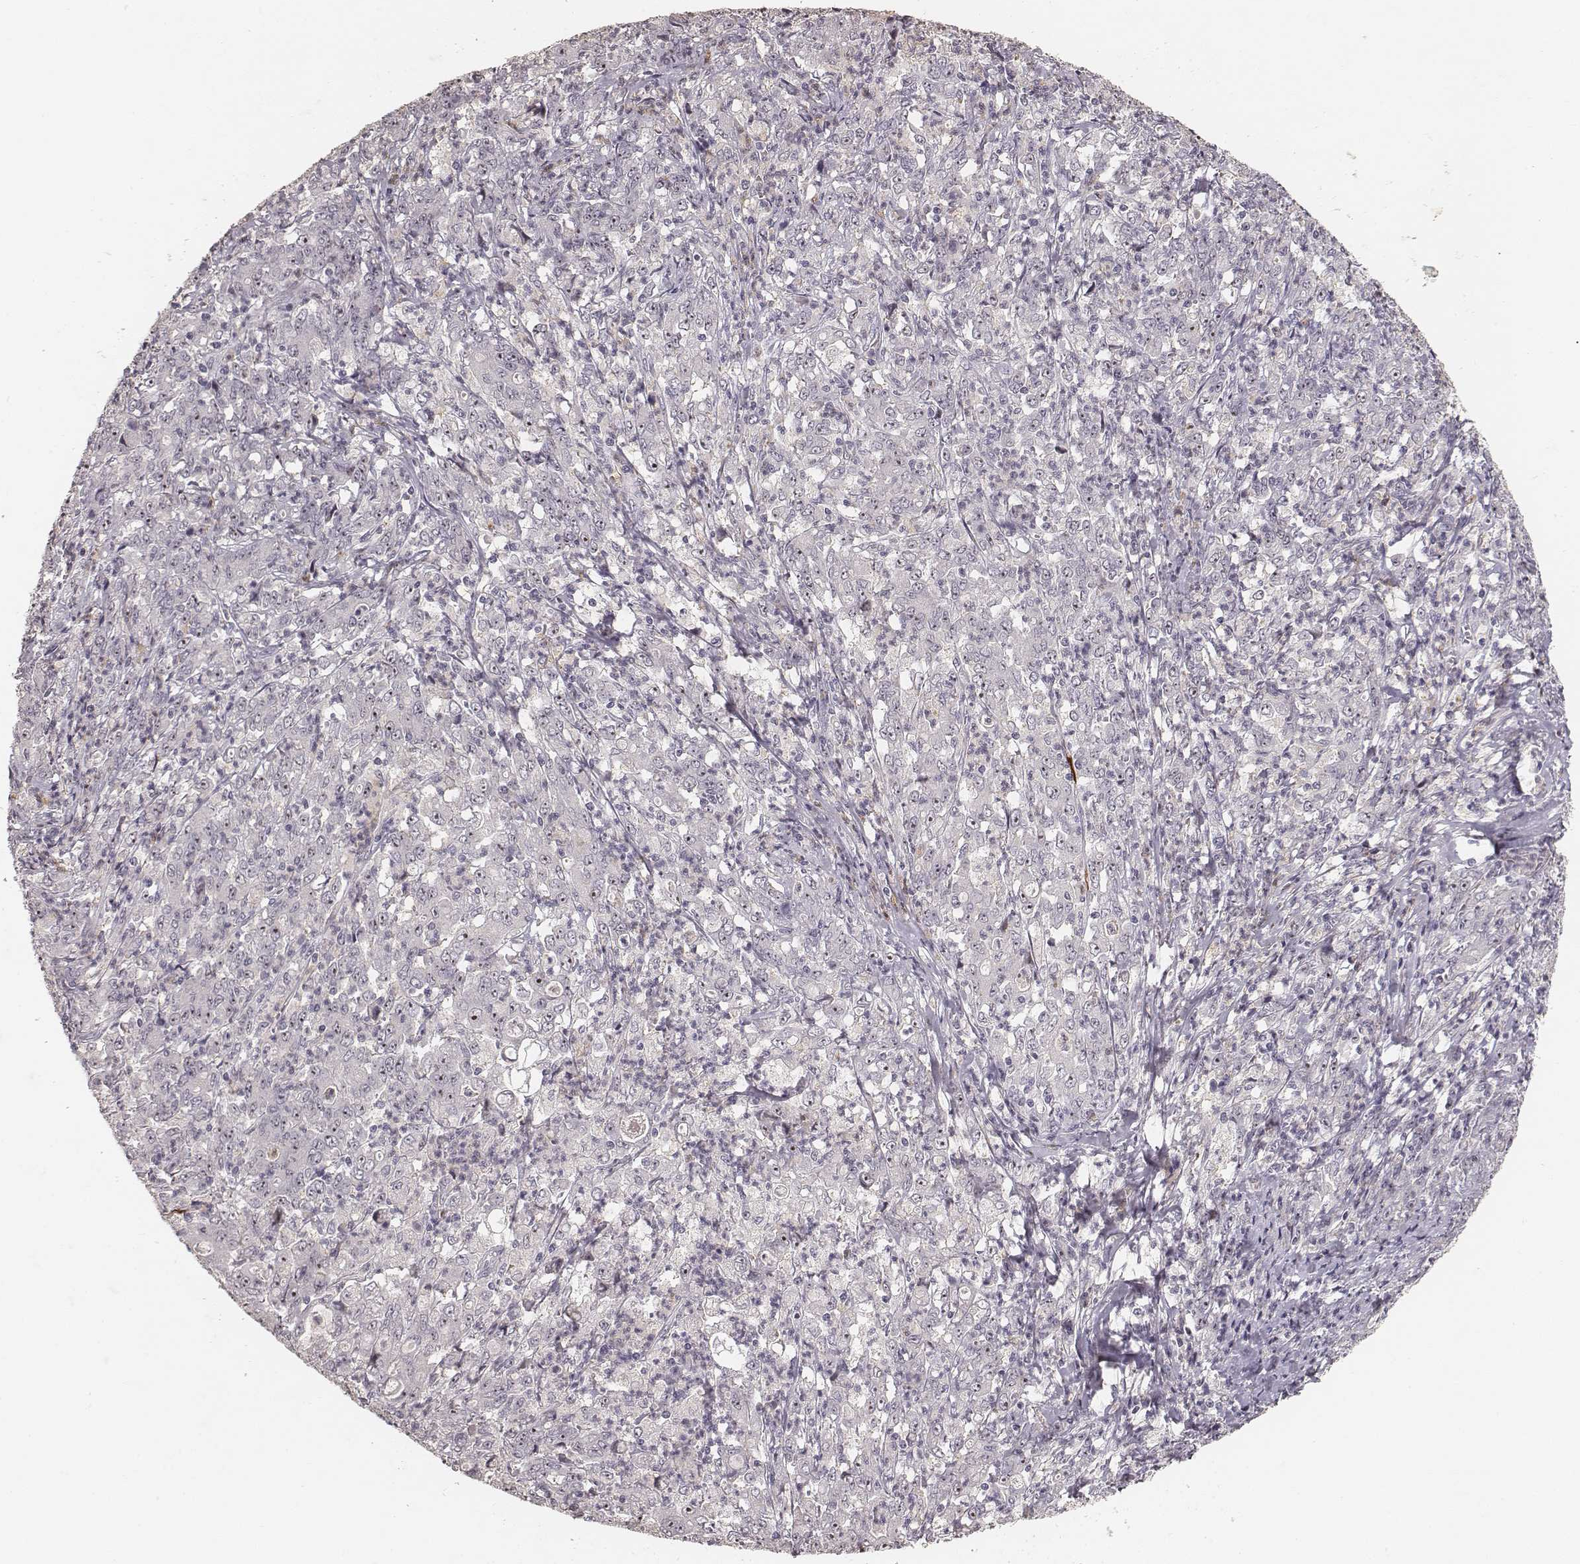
{"staining": {"intensity": "negative", "quantity": "none", "location": "none"}, "tissue": "stomach cancer", "cell_type": "Tumor cells", "image_type": "cancer", "snomed": [{"axis": "morphology", "description": "Adenocarcinoma, NOS"}, {"axis": "topography", "description": "Stomach, lower"}], "caption": "DAB (3,3'-diaminobenzidine) immunohistochemical staining of human stomach cancer (adenocarcinoma) demonstrates no significant positivity in tumor cells.", "gene": "MADCAM1", "patient": {"sex": "female", "age": 71}}